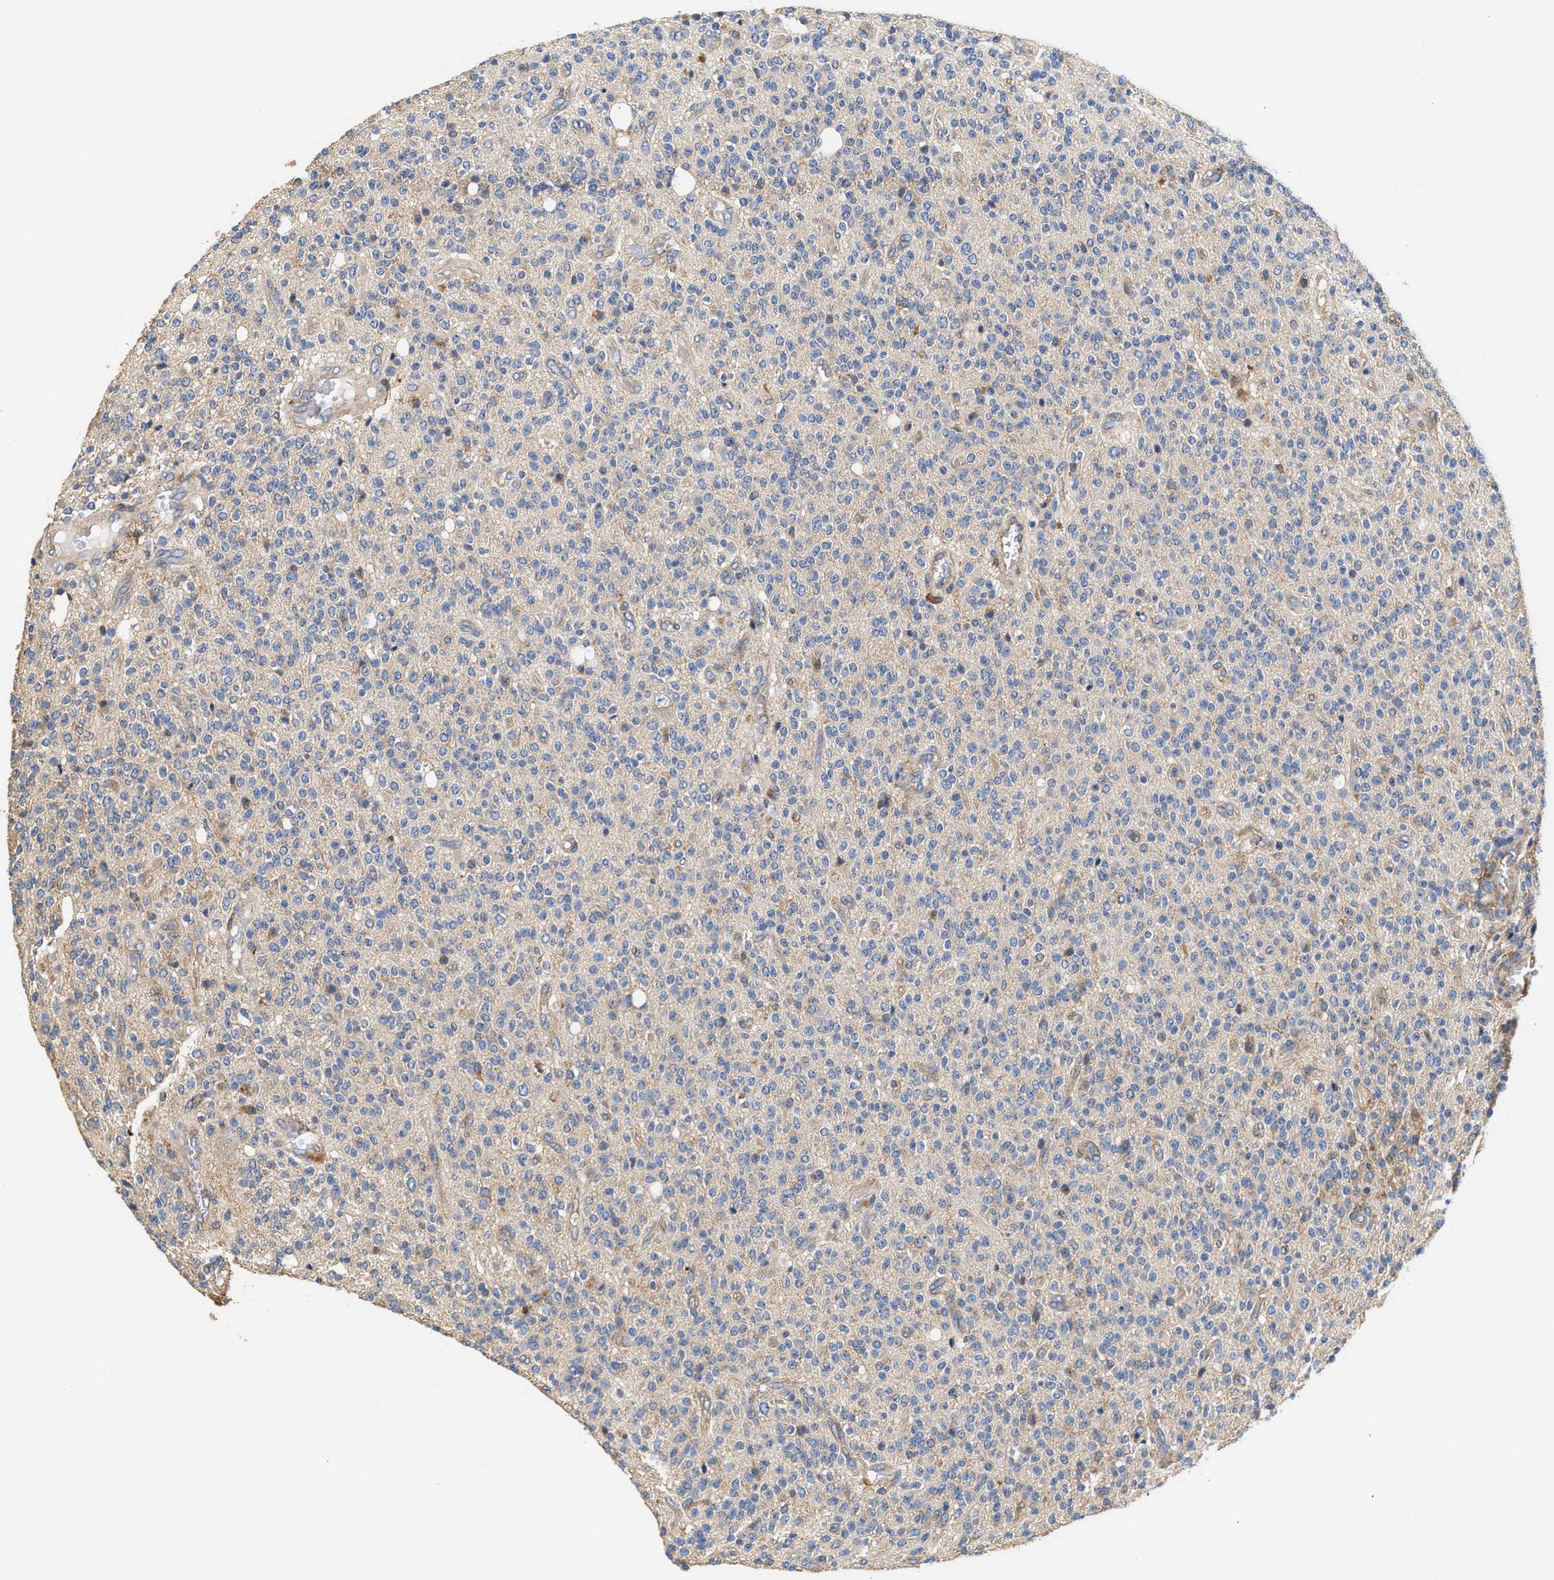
{"staining": {"intensity": "negative", "quantity": "none", "location": "none"}, "tissue": "glioma", "cell_type": "Tumor cells", "image_type": "cancer", "snomed": [{"axis": "morphology", "description": "Glioma, malignant, High grade"}, {"axis": "topography", "description": "Brain"}], "caption": "Immunohistochemistry (IHC) of human glioma demonstrates no expression in tumor cells.", "gene": "KLB", "patient": {"sex": "male", "age": 34}}